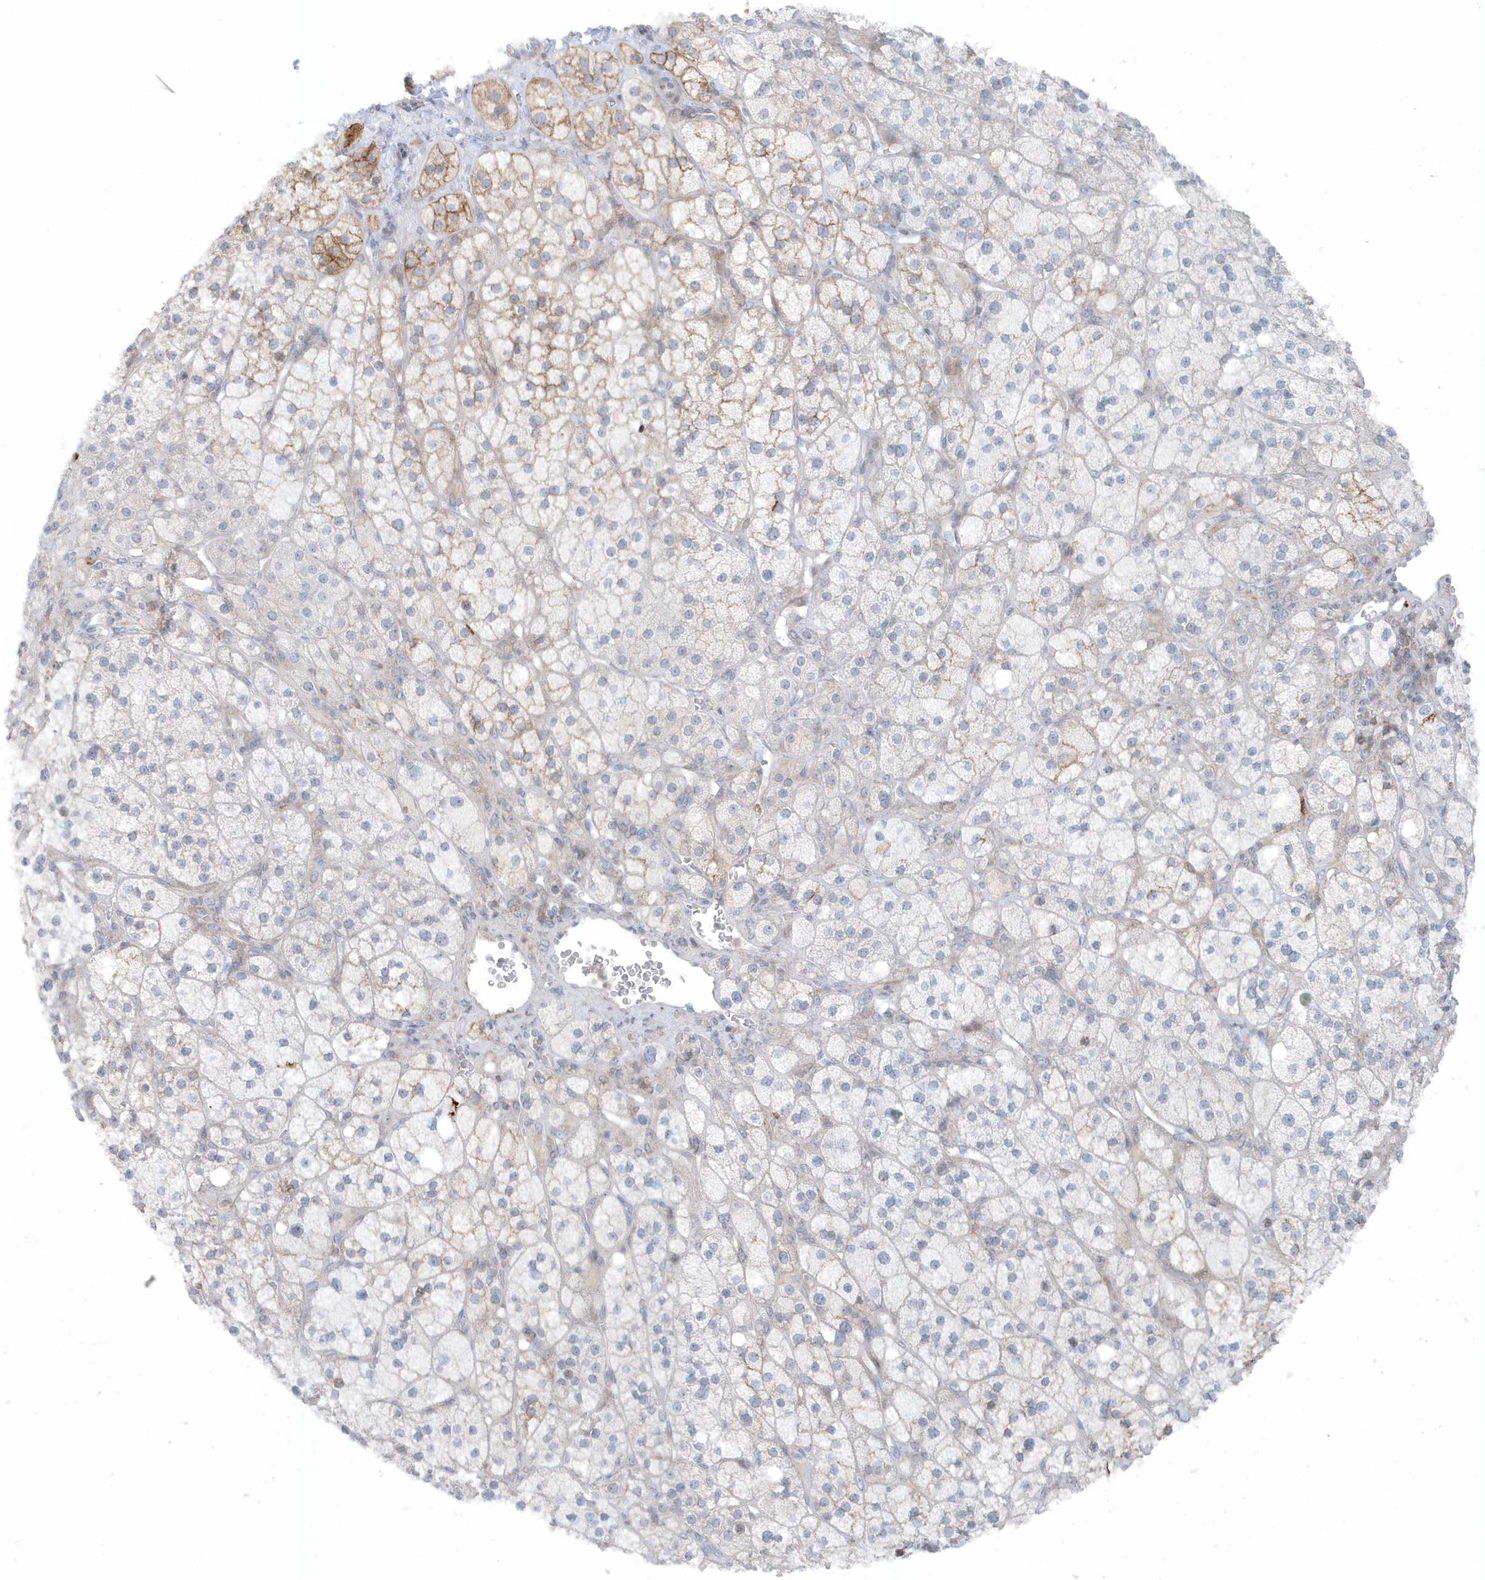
{"staining": {"intensity": "moderate", "quantity": "<25%", "location": "cytoplasmic/membranous"}, "tissue": "adrenal gland", "cell_type": "Glandular cells", "image_type": "normal", "snomed": [{"axis": "morphology", "description": "Normal tissue, NOS"}, {"axis": "topography", "description": "Adrenal gland"}], "caption": "Immunohistochemistry image of unremarkable adrenal gland: adrenal gland stained using immunohistochemistry reveals low levels of moderate protein expression localized specifically in the cytoplasmic/membranous of glandular cells, appearing as a cytoplasmic/membranous brown color.", "gene": "CACNB2", "patient": {"sex": "male", "age": 61}}